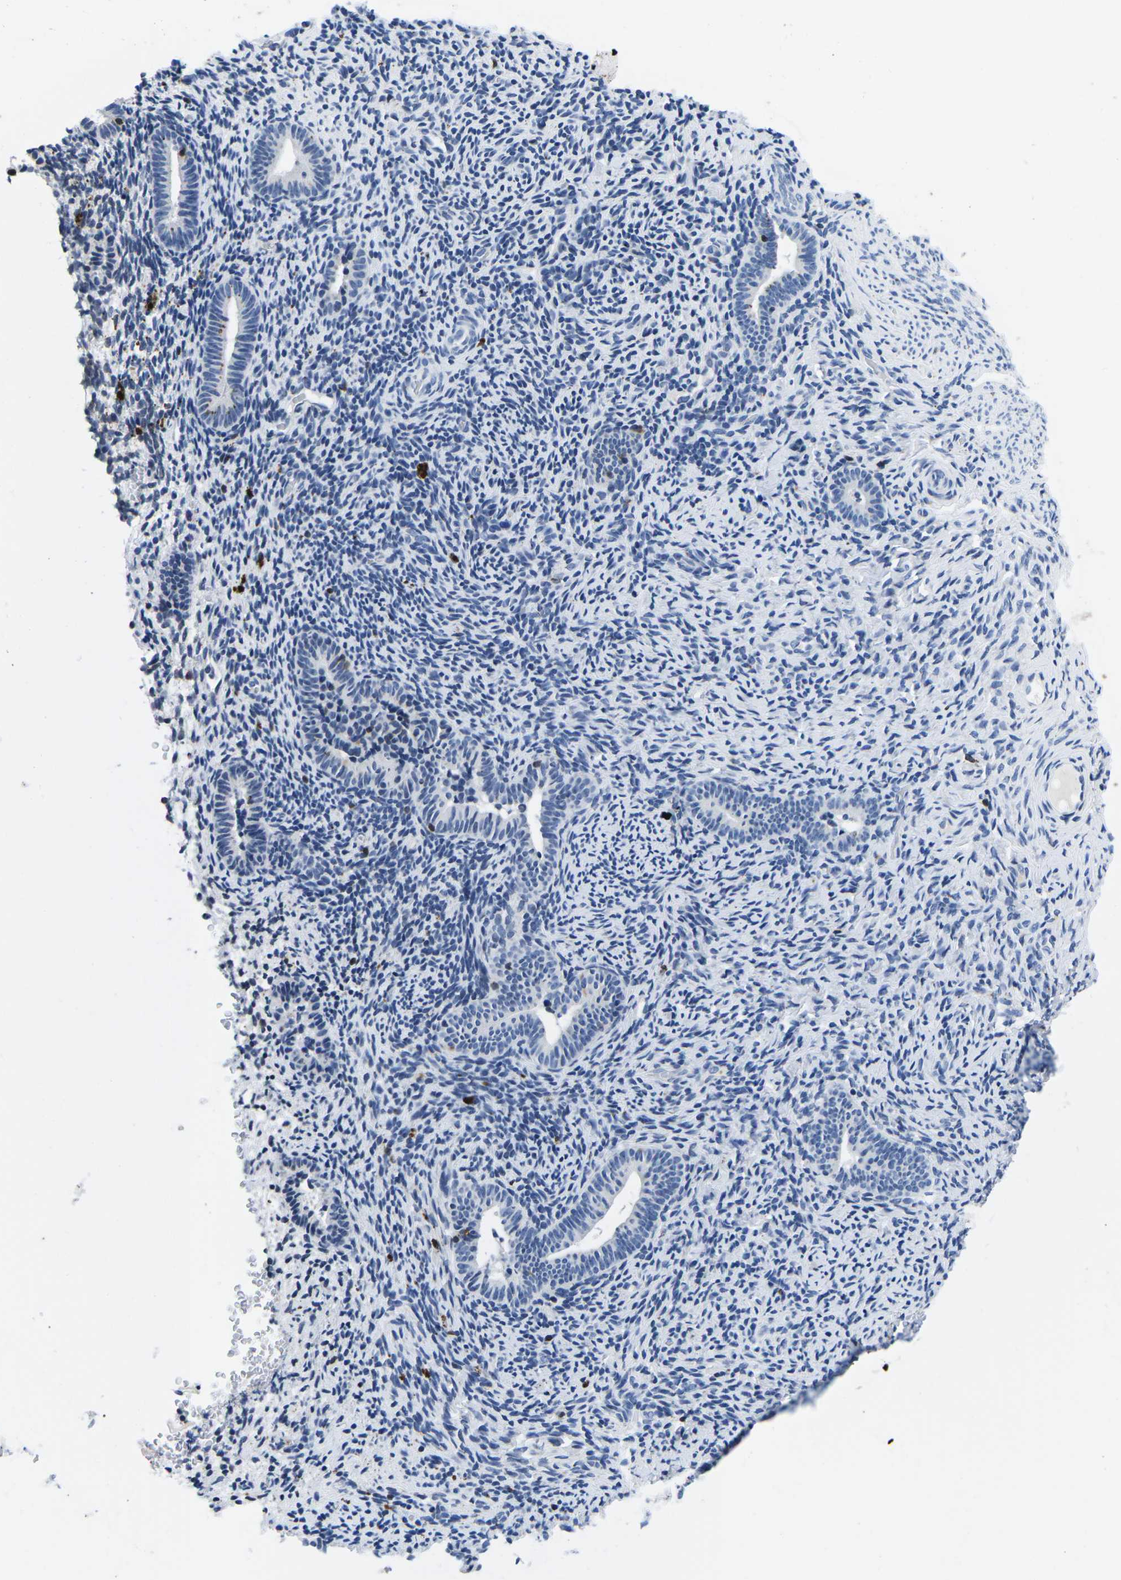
{"staining": {"intensity": "negative", "quantity": "none", "location": "none"}, "tissue": "endometrium", "cell_type": "Cells in endometrial stroma", "image_type": "normal", "snomed": [{"axis": "morphology", "description": "Normal tissue, NOS"}, {"axis": "topography", "description": "Endometrium"}], "caption": "A high-resolution image shows immunohistochemistry (IHC) staining of unremarkable endometrium, which shows no significant staining in cells in endometrial stroma.", "gene": "CTSW", "patient": {"sex": "female", "age": 51}}